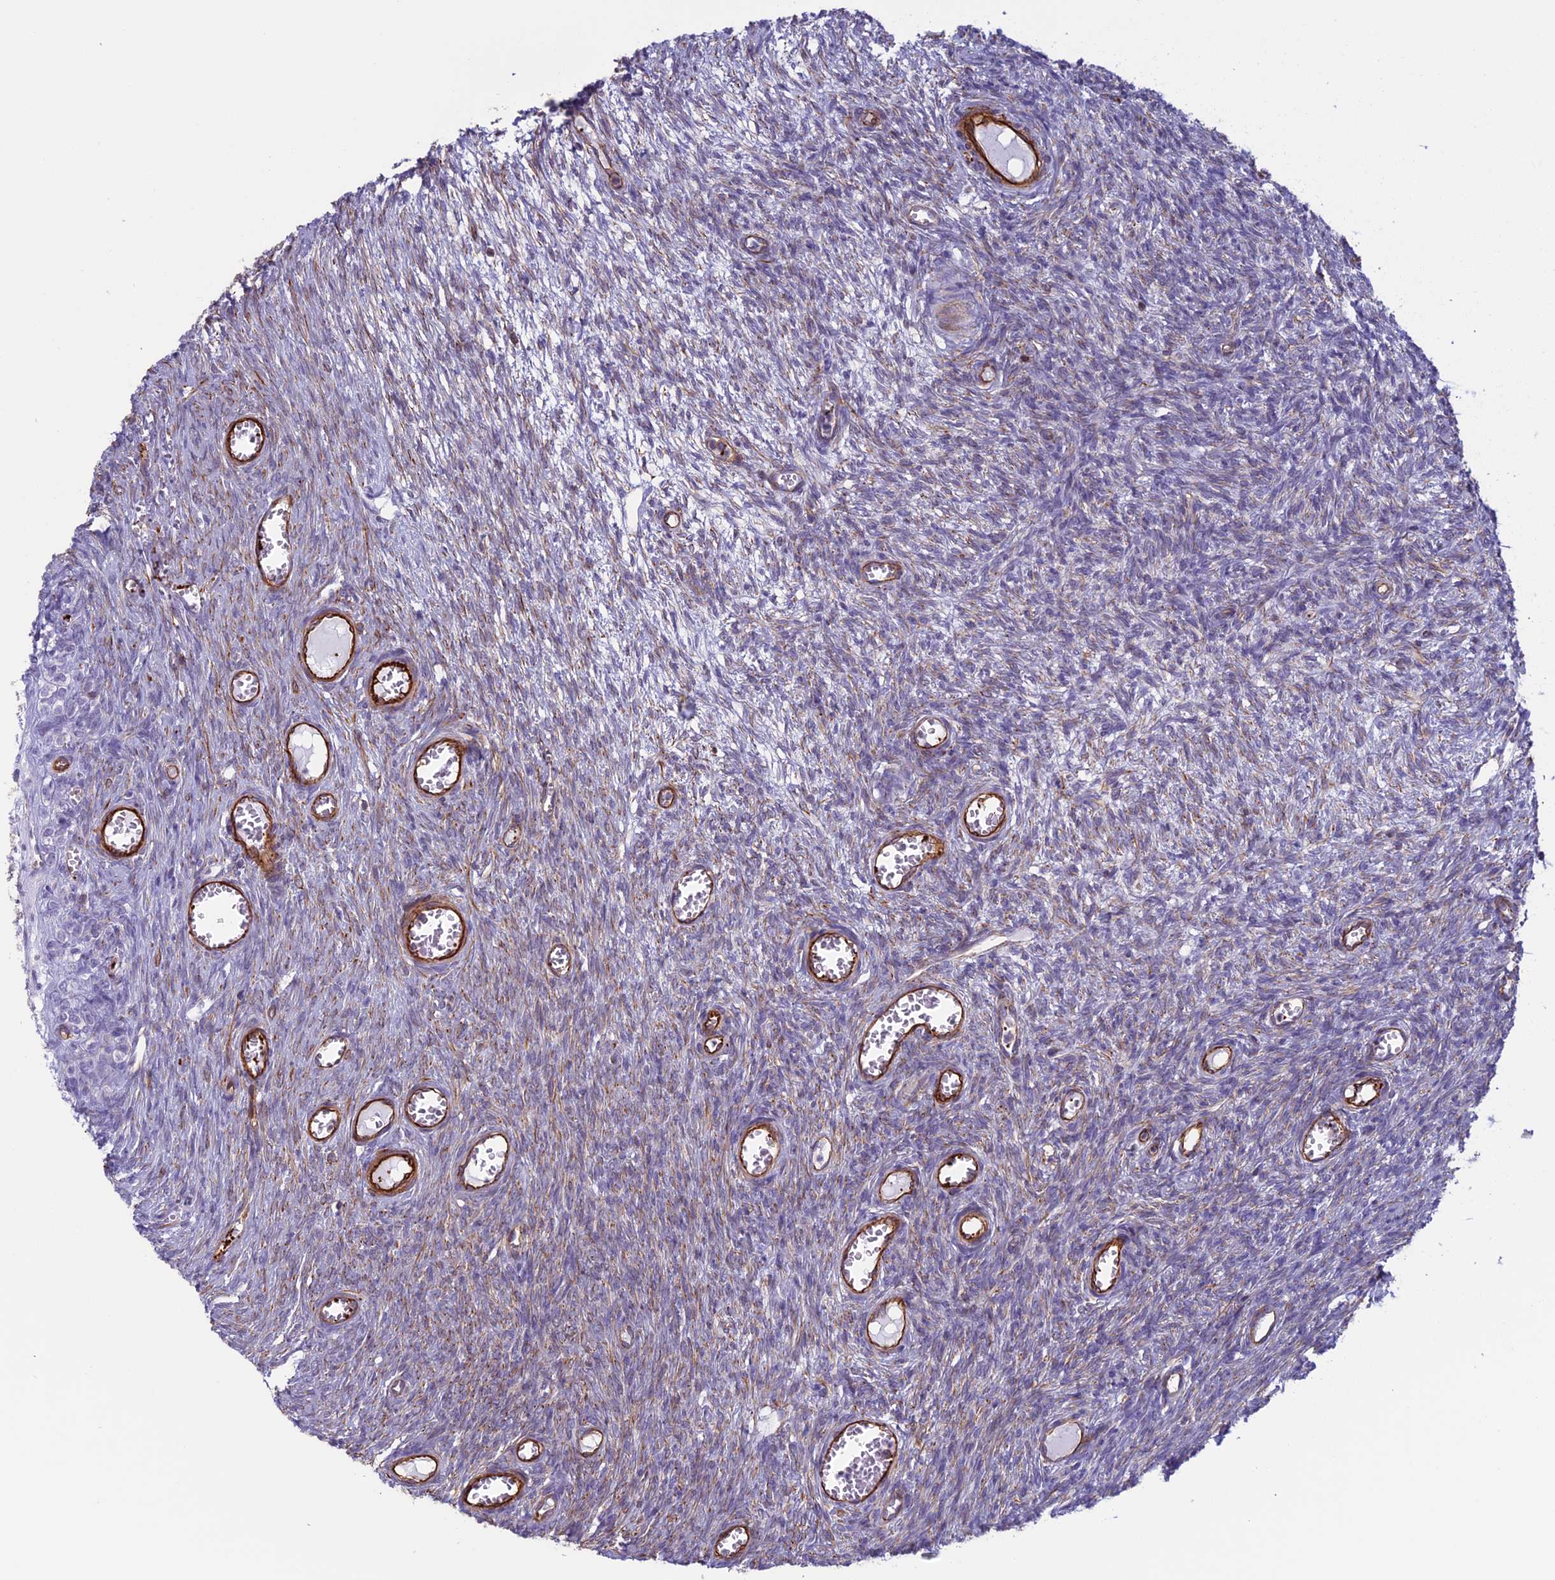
{"staining": {"intensity": "negative", "quantity": "none", "location": "none"}, "tissue": "ovary", "cell_type": "Follicle cells", "image_type": "normal", "snomed": [{"axis": "morphology", "description": "Normal tissue, NOS"}, {"axis": "topography", "description": "Ovary"}], "caption": "IHC histopathology image of normal ovary: ovary stained with DAB reveals no significant protein staining in follicle cells. (DAB immunohistochemistry (IHC) visualized using brightfield microscopy, high magnification).", "gene": "ANGPTL2", "patient": {"sex": "female", "age": 44}}